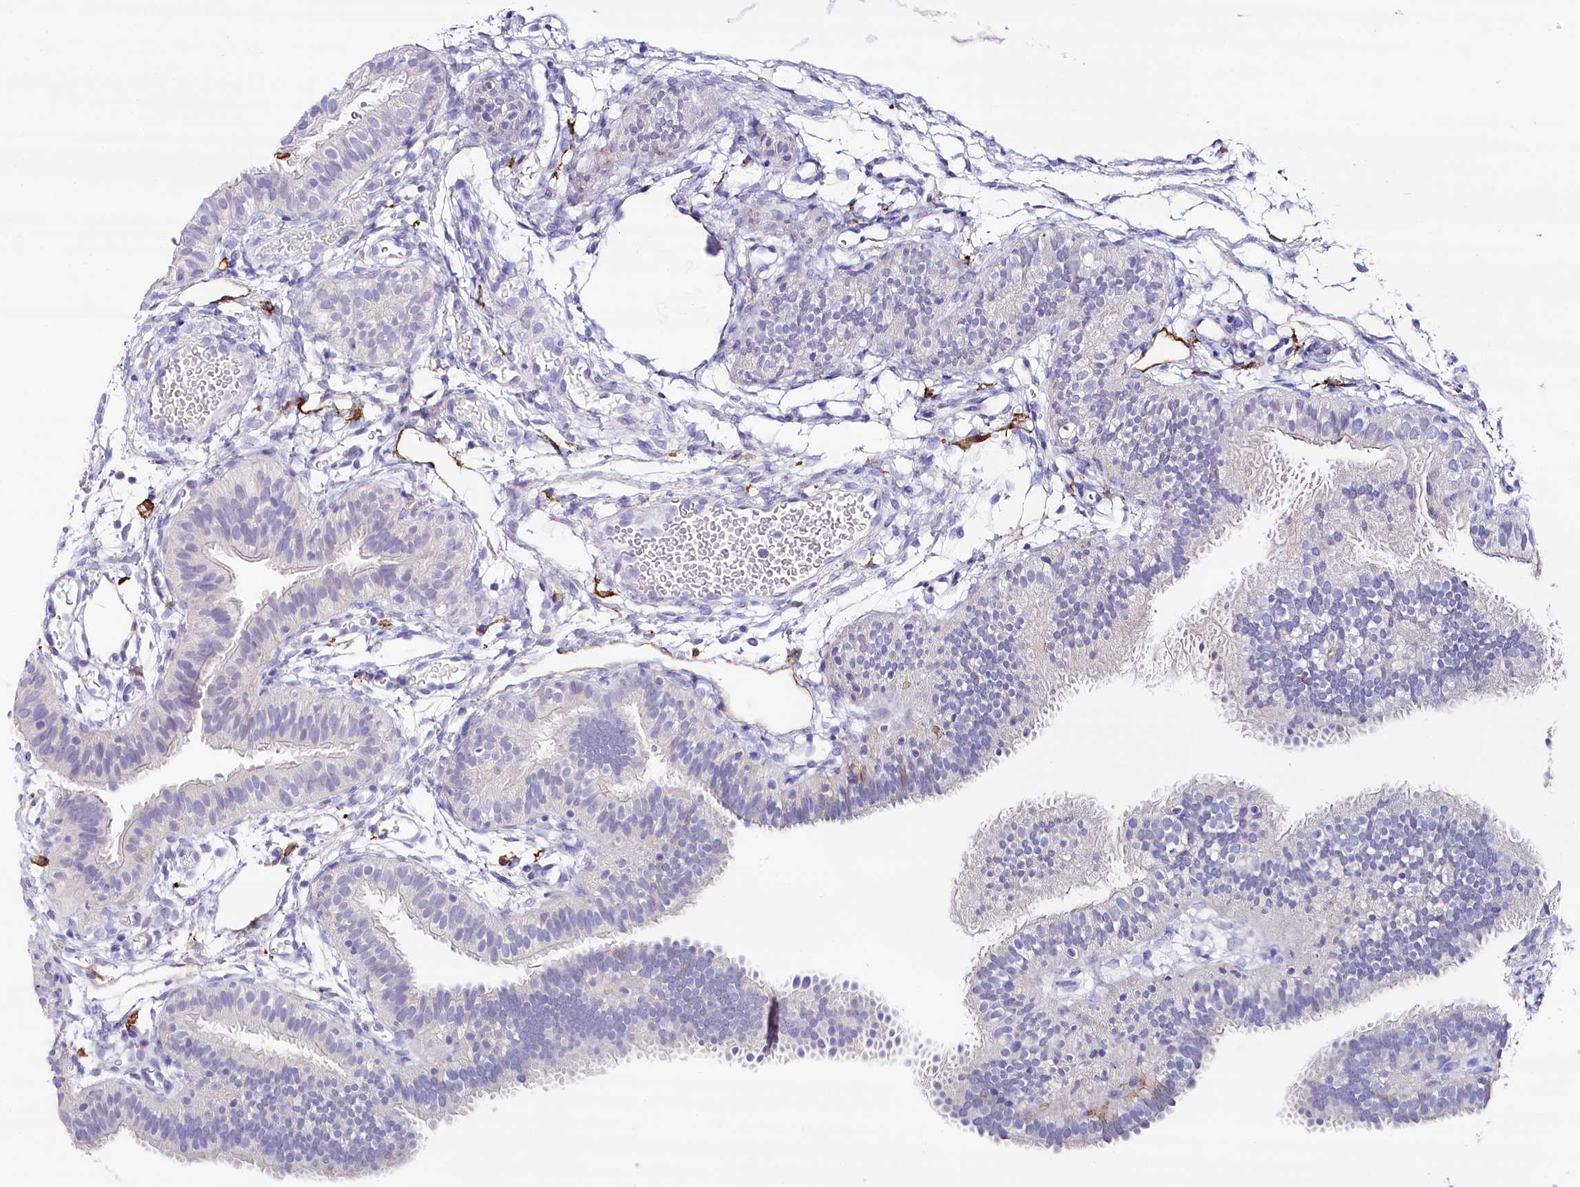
{"staining": {"intensity": "negative", "quantity": "none", "location": "none"}, "tissue": "fallopian tube", "cell_type": "Glandular cells", "image_type": "normal", "snomed": [{"axis": "morphology", "description": "Normal tissue, NOS"}, {"axis": "topography", "description": "Fallopian tube"}], "caption": "Glandular cells are negative for brown protein staining in unremarkable fallopian tube. (IHC, brightfield microscopy, high magnification).", "gene": "CLEC4M", "patient": {"sex": "female", "age": 35}}